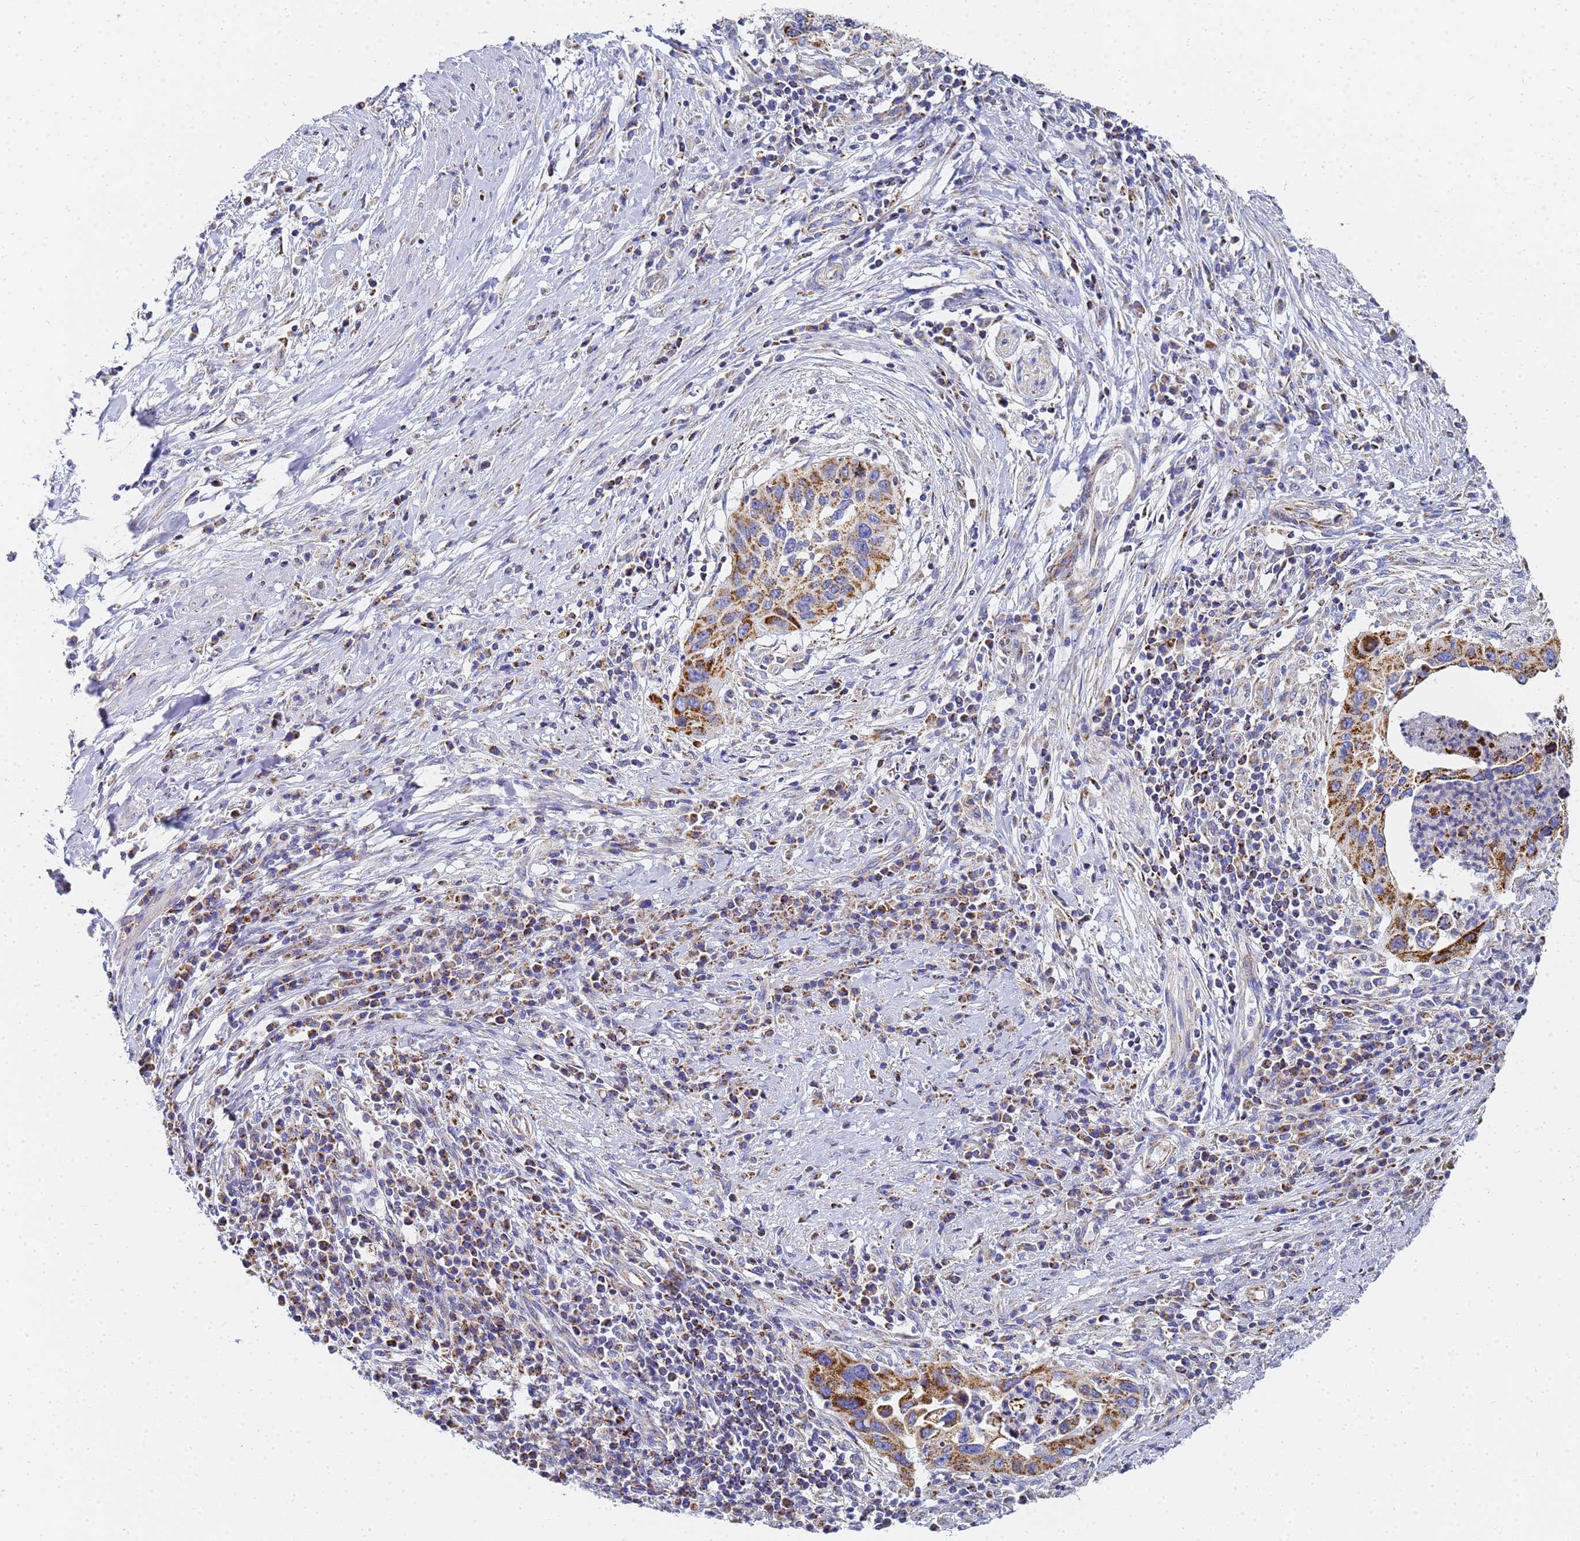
{"staining": {"intensity": "strong", "quantity": ">75%", "location": "cytoplasmic/membranous"}, "tissue": "cervical cancer", "cell_type": "Tumor cells", "image_type": "cancer", "snomed": [{"axis": "morphology", "description": "Squamous cell carcinoma, NOS"}, {"axis": "topography", "description": "Cervix"}], "caption": "A high-resolution image shows immunohistochemistry (IHC) staining of cervical cancer (squamous cell carcinoma), which shows strong cytoplasmic/membranous staining in about >75% of tumor cells.", "gene": "CNIH4", "patient": {"sex": "female", "age": 38}}